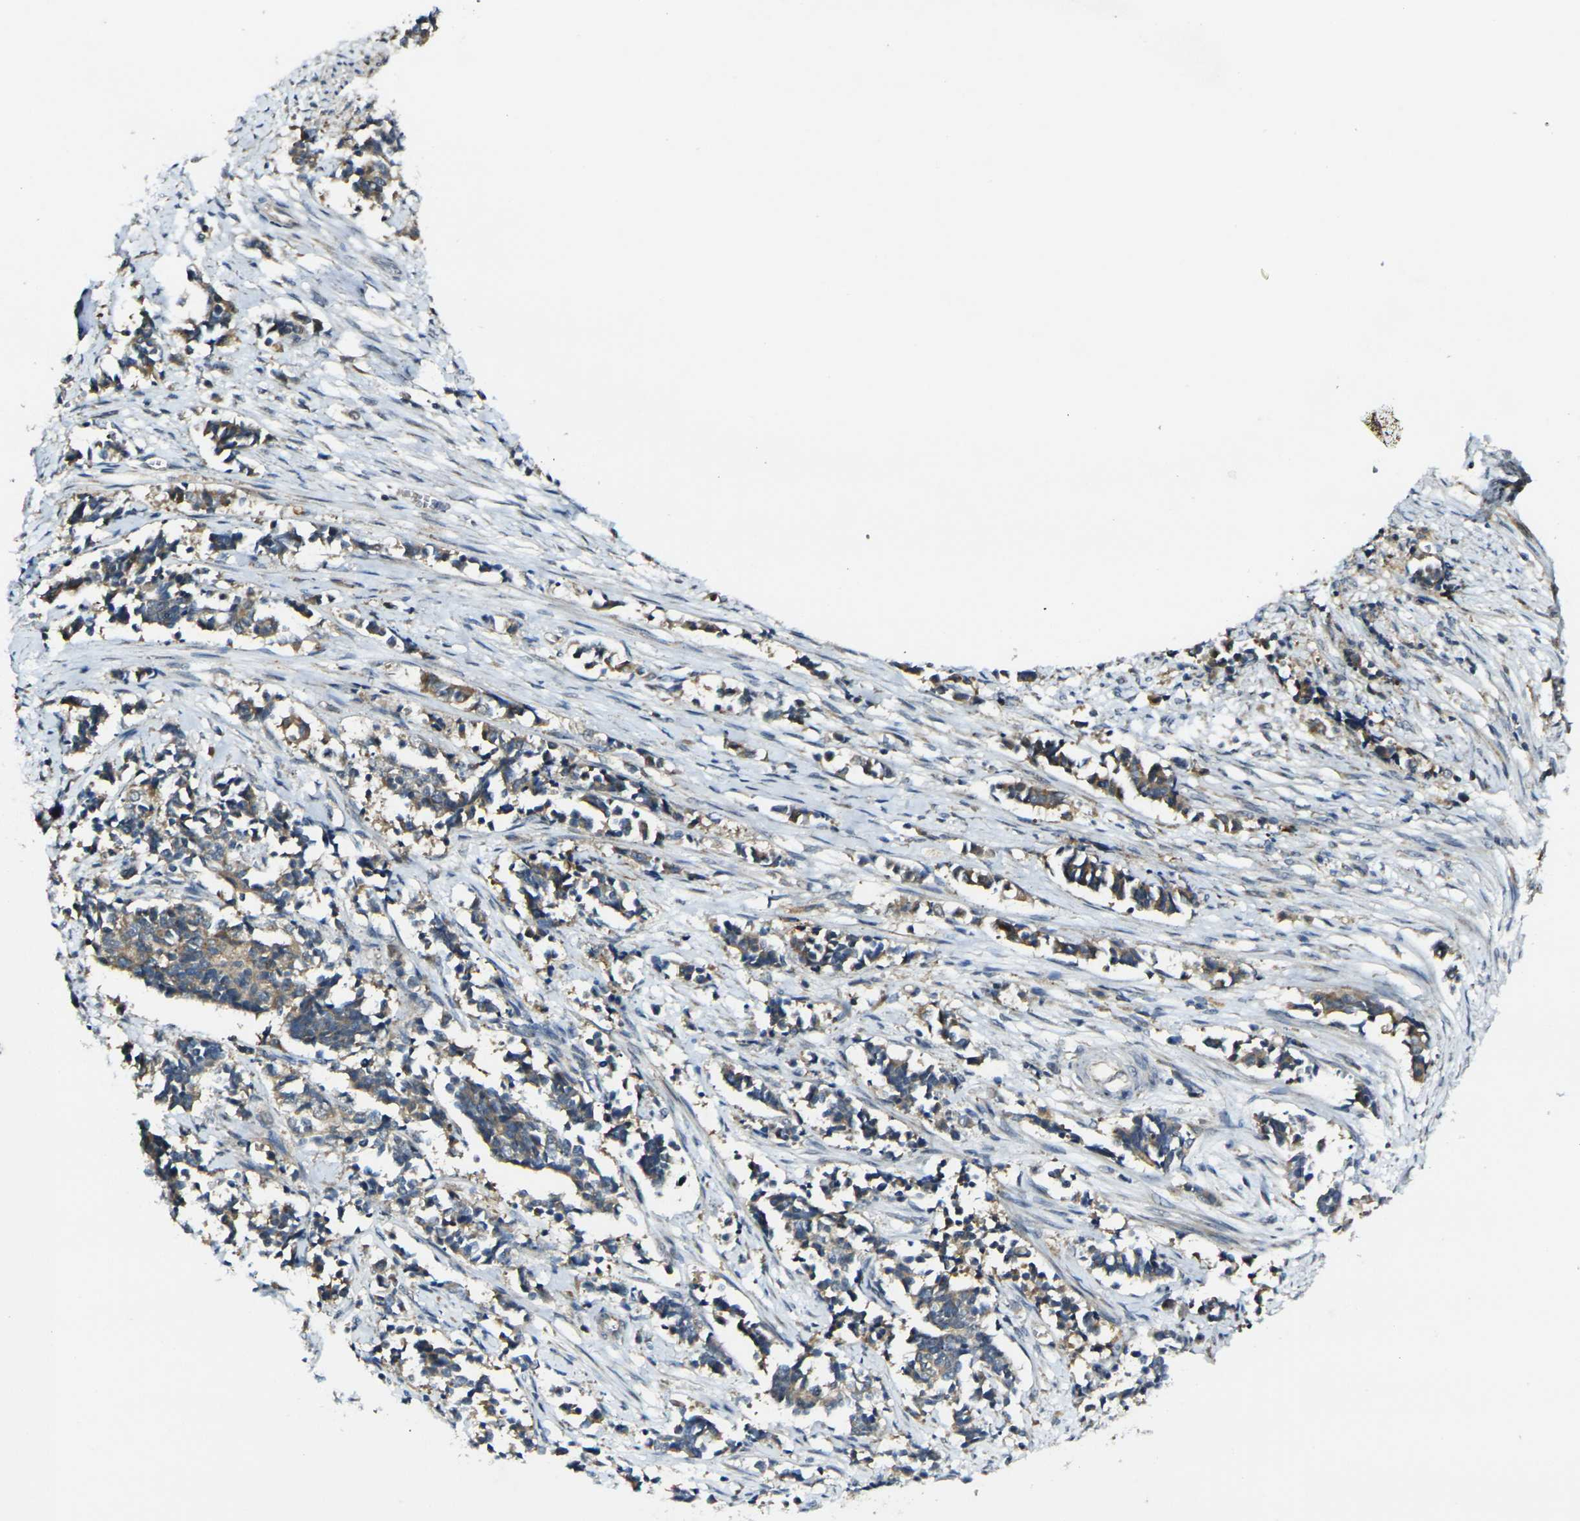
{"staining": {"intensity": "moderate", "quantity": "25%-75%", "location": "cytoplasmic/membranous"}, "tissue": "cervical cancer", "cell_type": "Tumor cells", "image_type": "cancer", "snomed": [{"axis": "morphology", "description": "Normal tissue, NOS"}, {"axis": "morphology", "description": "Squamous cell carcinoma, NOS"}, {"axis": "topography", "description": "Cervix"}], "caption": "There is medium levels of moderate cytoplasmic/membranous expression in tumor cells of cervical squamous cell carcinoma, as demonstrated by immunohistochemical staining (brown color).", "gene": "GNA12", "patient": {"sex": "female", "age": 35}}